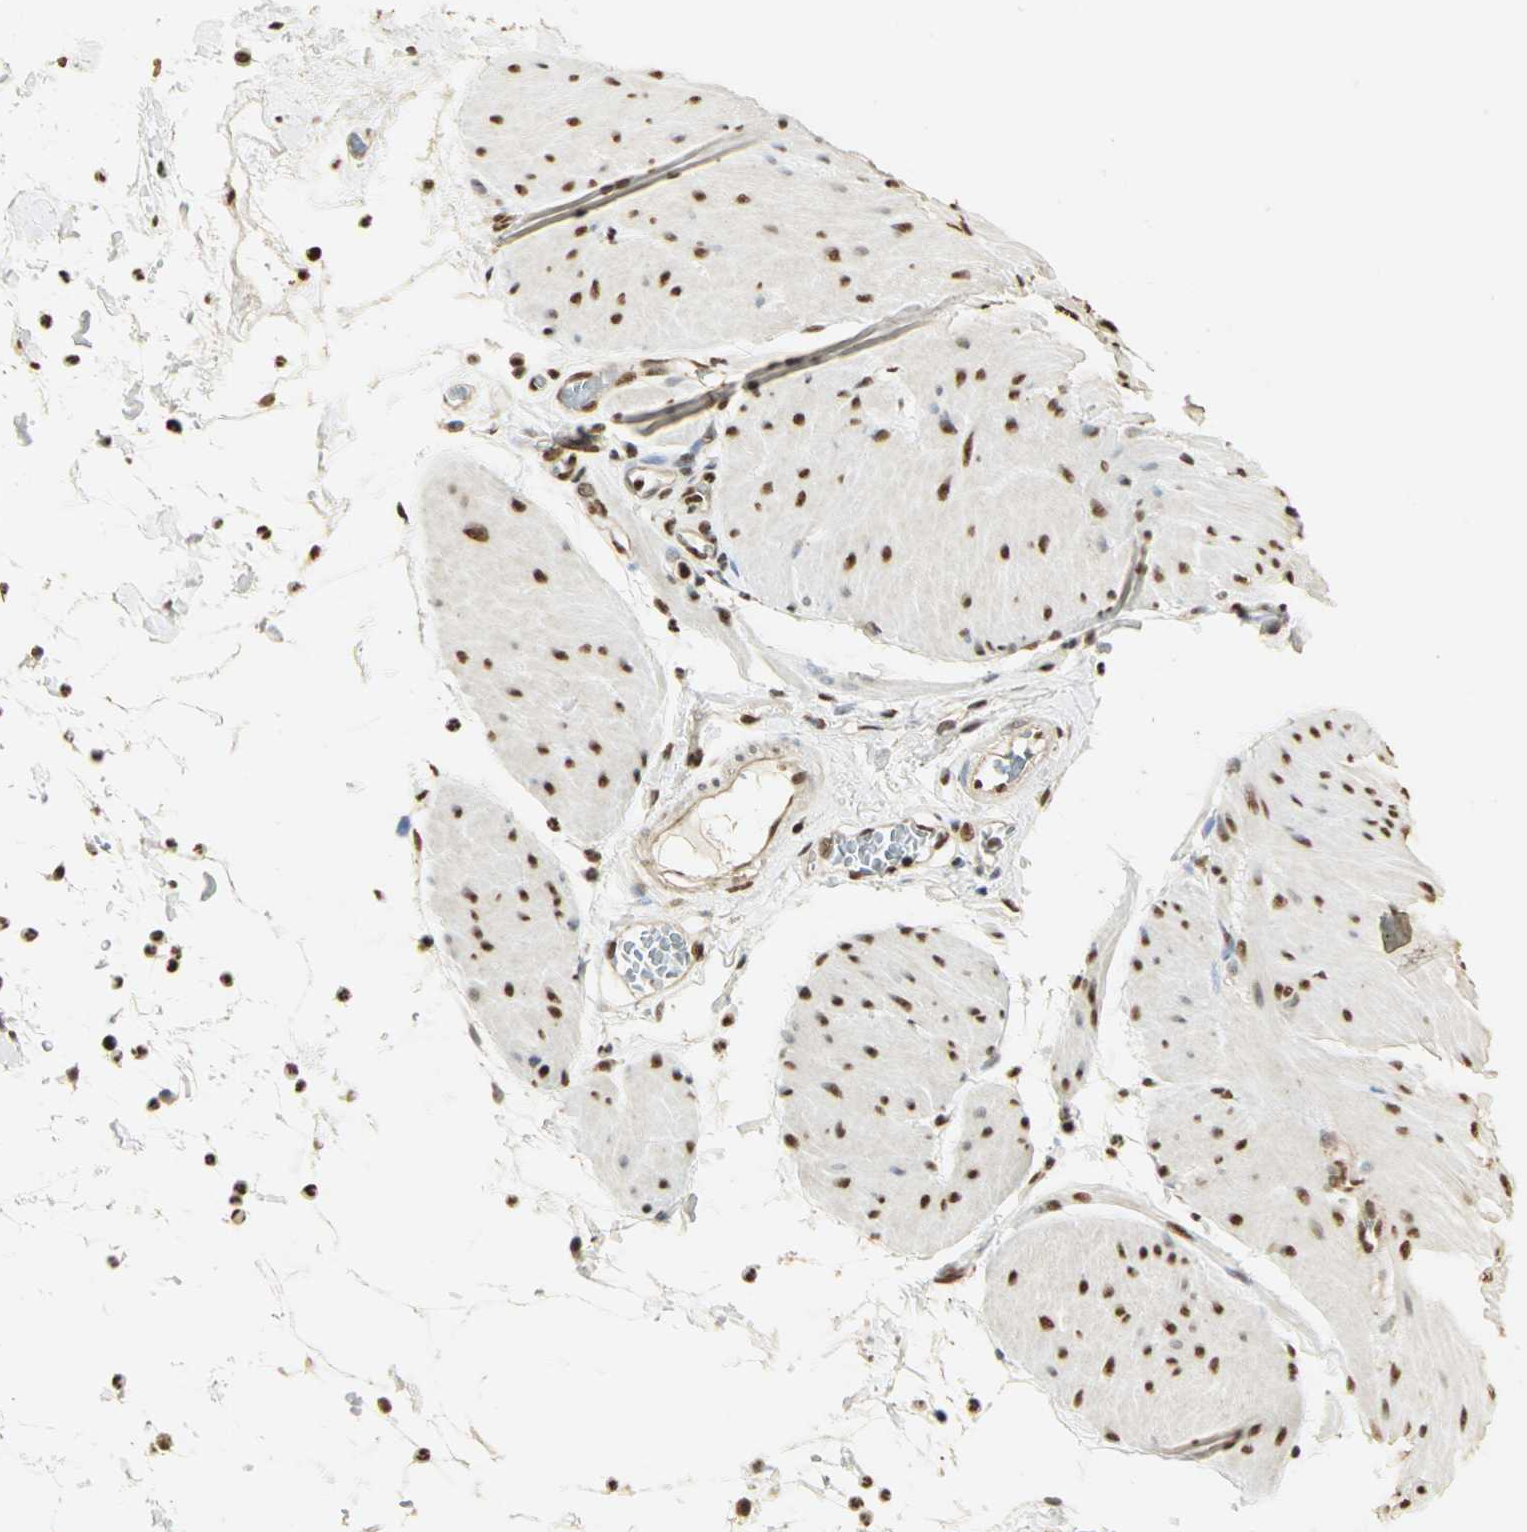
{"staining": {"intensity": "moderate", "quantity": ">75%", "location": "nuclear"}, "tissue": "smooth muscle", "cell_type": "Smooth muscle cells", "image_type": "normal", "snomed": [{"axis": "morphology", "description": "Normal tissue, NOS"}, {"axis": "topography", "description": "Smooth muscle"}, {"axis": "topography", "description": "Colon"}], "caption": "A medium amount of moderate nuclear staining is identified in approximately >75% of smooth muscle cells in normal smooth muscle. (DAB (3,3'-diaminobenzidine) IHC with brightfield microscopy, high magnification).", "gene": "SET", "patient": {"sex": "male", "age": 67}}